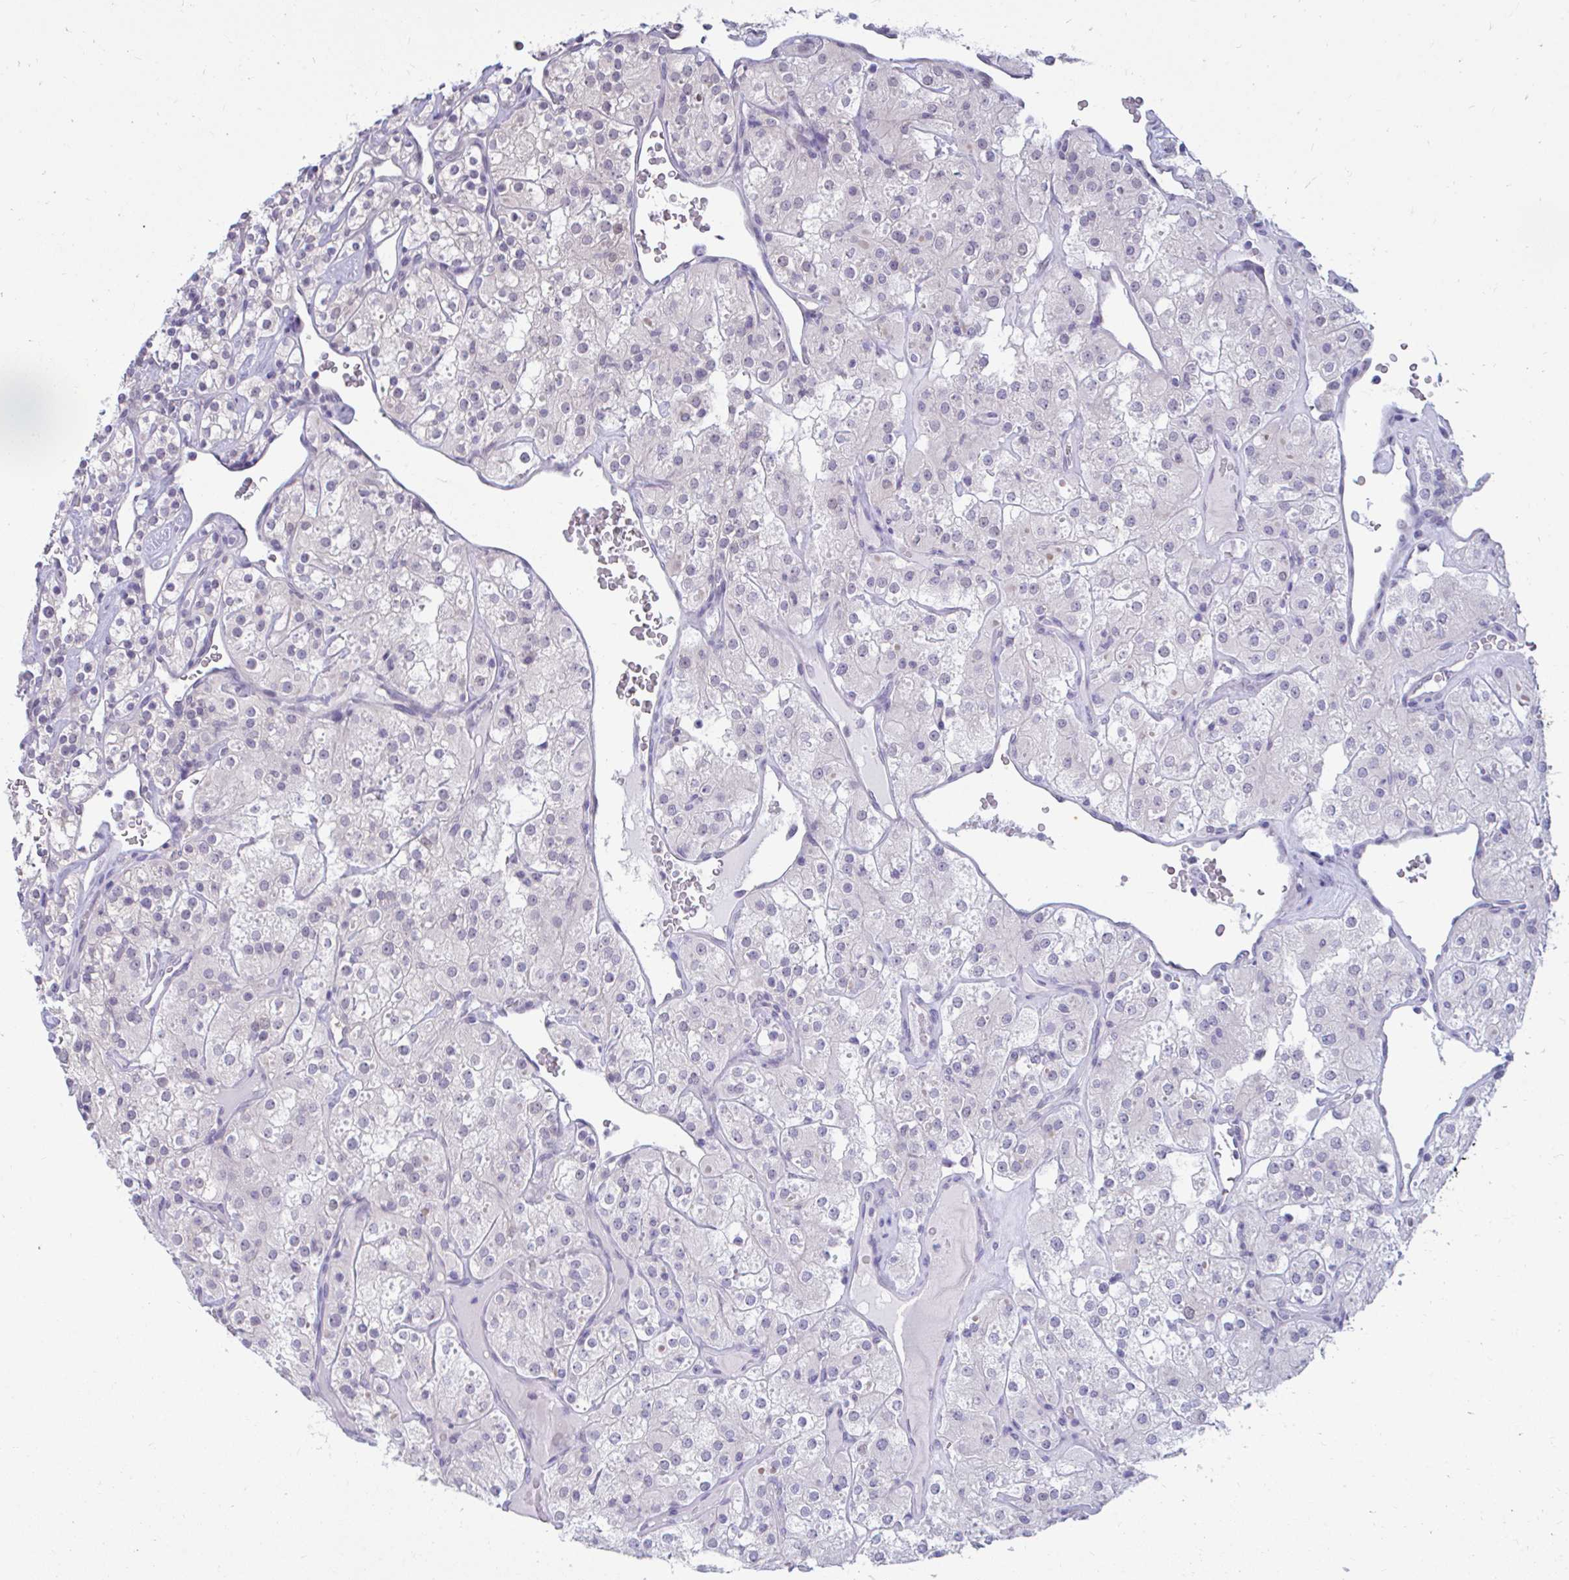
{"staining": {"intensity": "negative", "quantity": "none", "location": "none"}, "tissue": "renal cancer", "cell_type": "Tumor cells", "image_type": "cancer", "snomed": [{"axis": "morphology", "description": "Adenocarcinoma, NOS"}, {"axis": "topography", "description": "Kidney"}], "caption": "Tumor cells are negative for brown protein staining in renal cancer.", "gene": "CSE1L", "patient": {"sex": "male", "age": 77}}